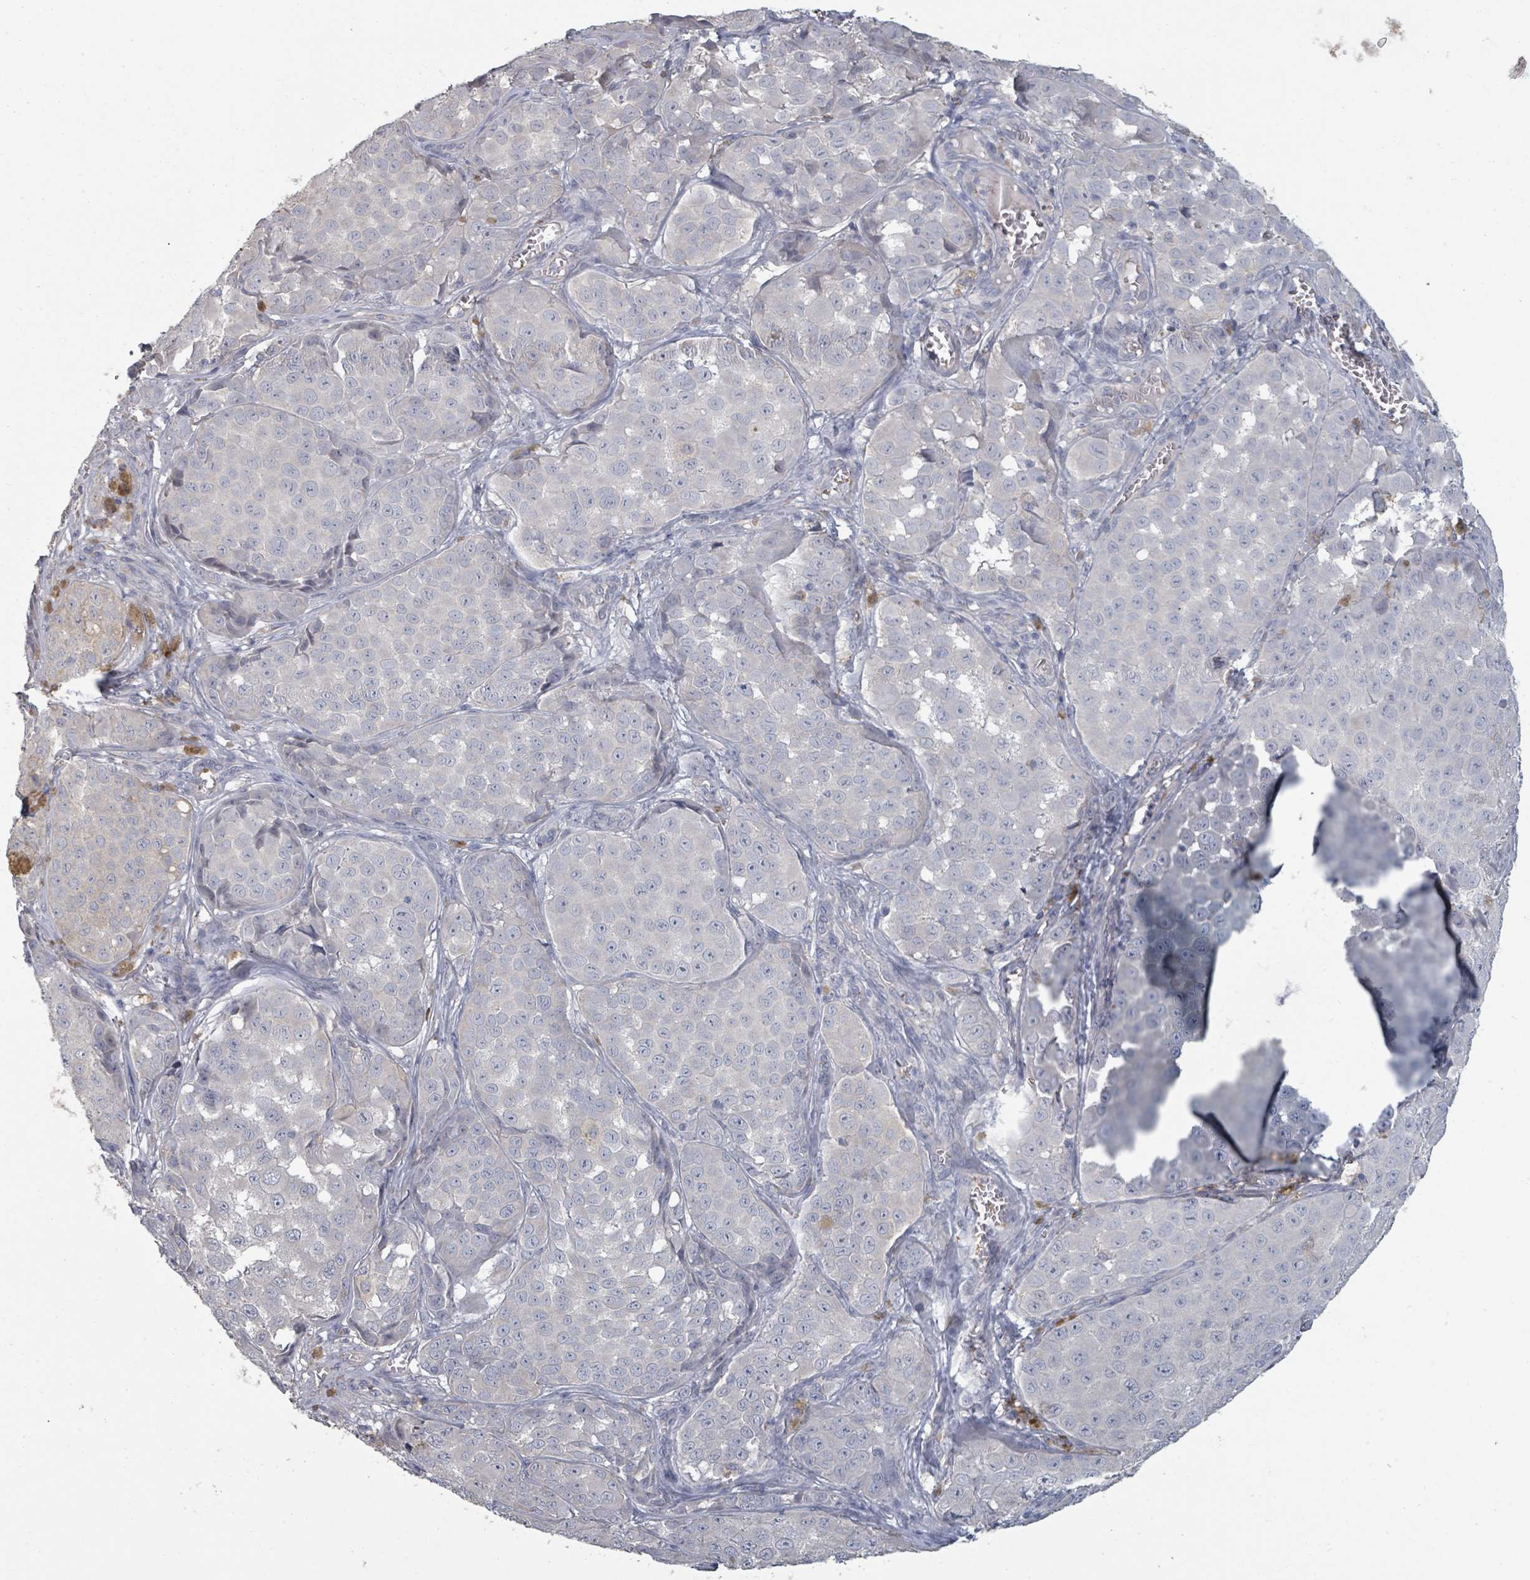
{"staining": {"intensity": "negative", "quantity": "none", "location": "none"}, "tissue": "melanoma", "cell_type": "Tumor cells", "image_type": "cancer", "snomed": [{"axis": "morphology", "description": "Malignant melanoma, NOS"}, {"axis": "topography", "description": "Skin"}], "caption": "Malignant melanoma was stained to show a protein in brown. There is no significant positivity in tumor cells.", "gene": "PLAUR", "patient": {"sex": "male", "age": 64}}